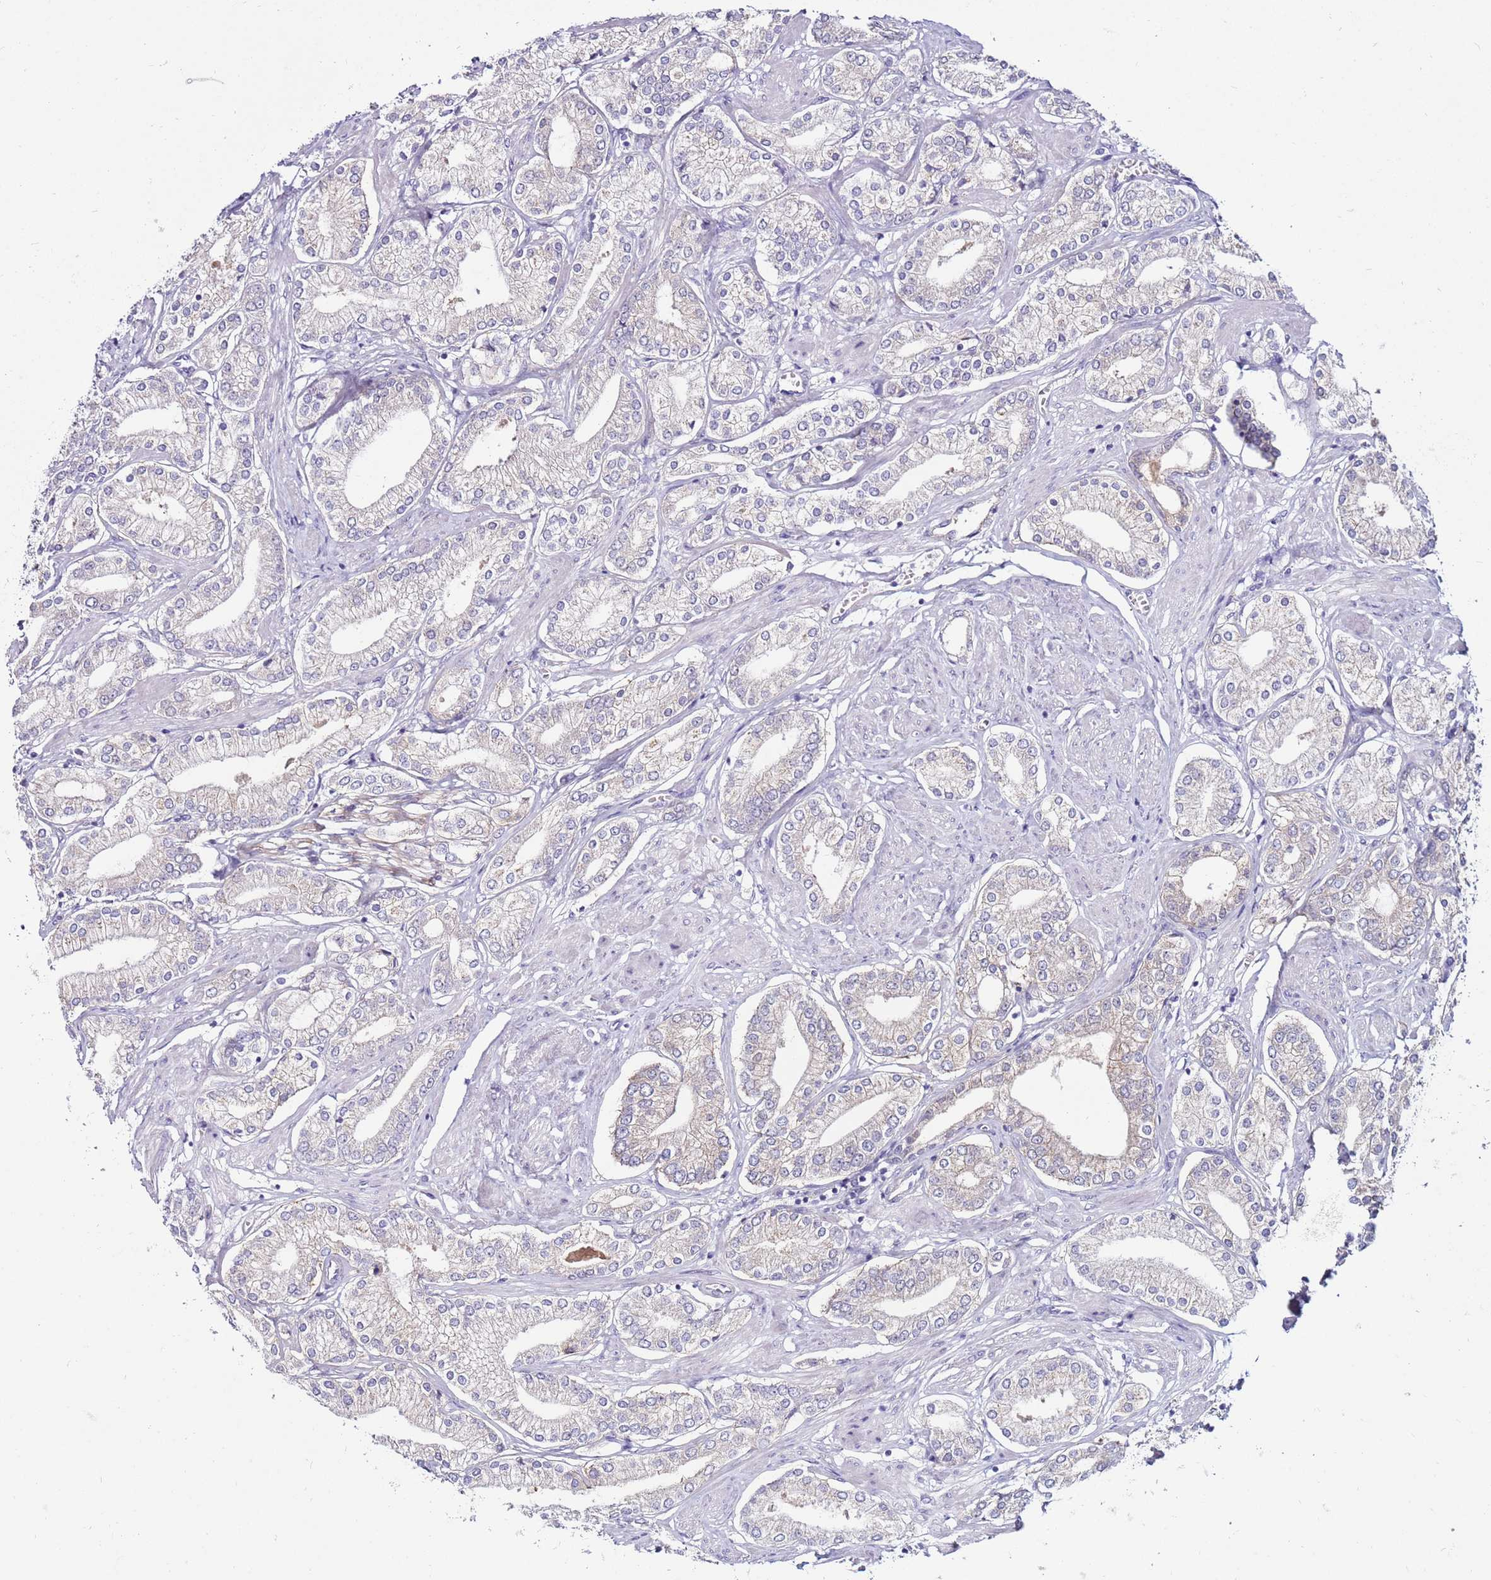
{"staining": {"intensity": "negative", "quantity": "none", "location": "none"}, "tissue": "prostate cancer", "cell_type": "Tumor cells", "image_type": "cancer", "snomed": [{"axis": "morphology", "description": "Adenocarcinoma, High grade"}, {"axis": "topography", "description": "Prostate and seminal vesicle, NOS"}], "caption": "This micrograph is of prostate high-grade adenocarcinoma stained with immunohistochemistry to label a protein in brown with the nuclei are counter-stained blue. There is no positivity in tumor cells.", "gene": "GPN3", "patient": {"sex": "male", "age": 64}}